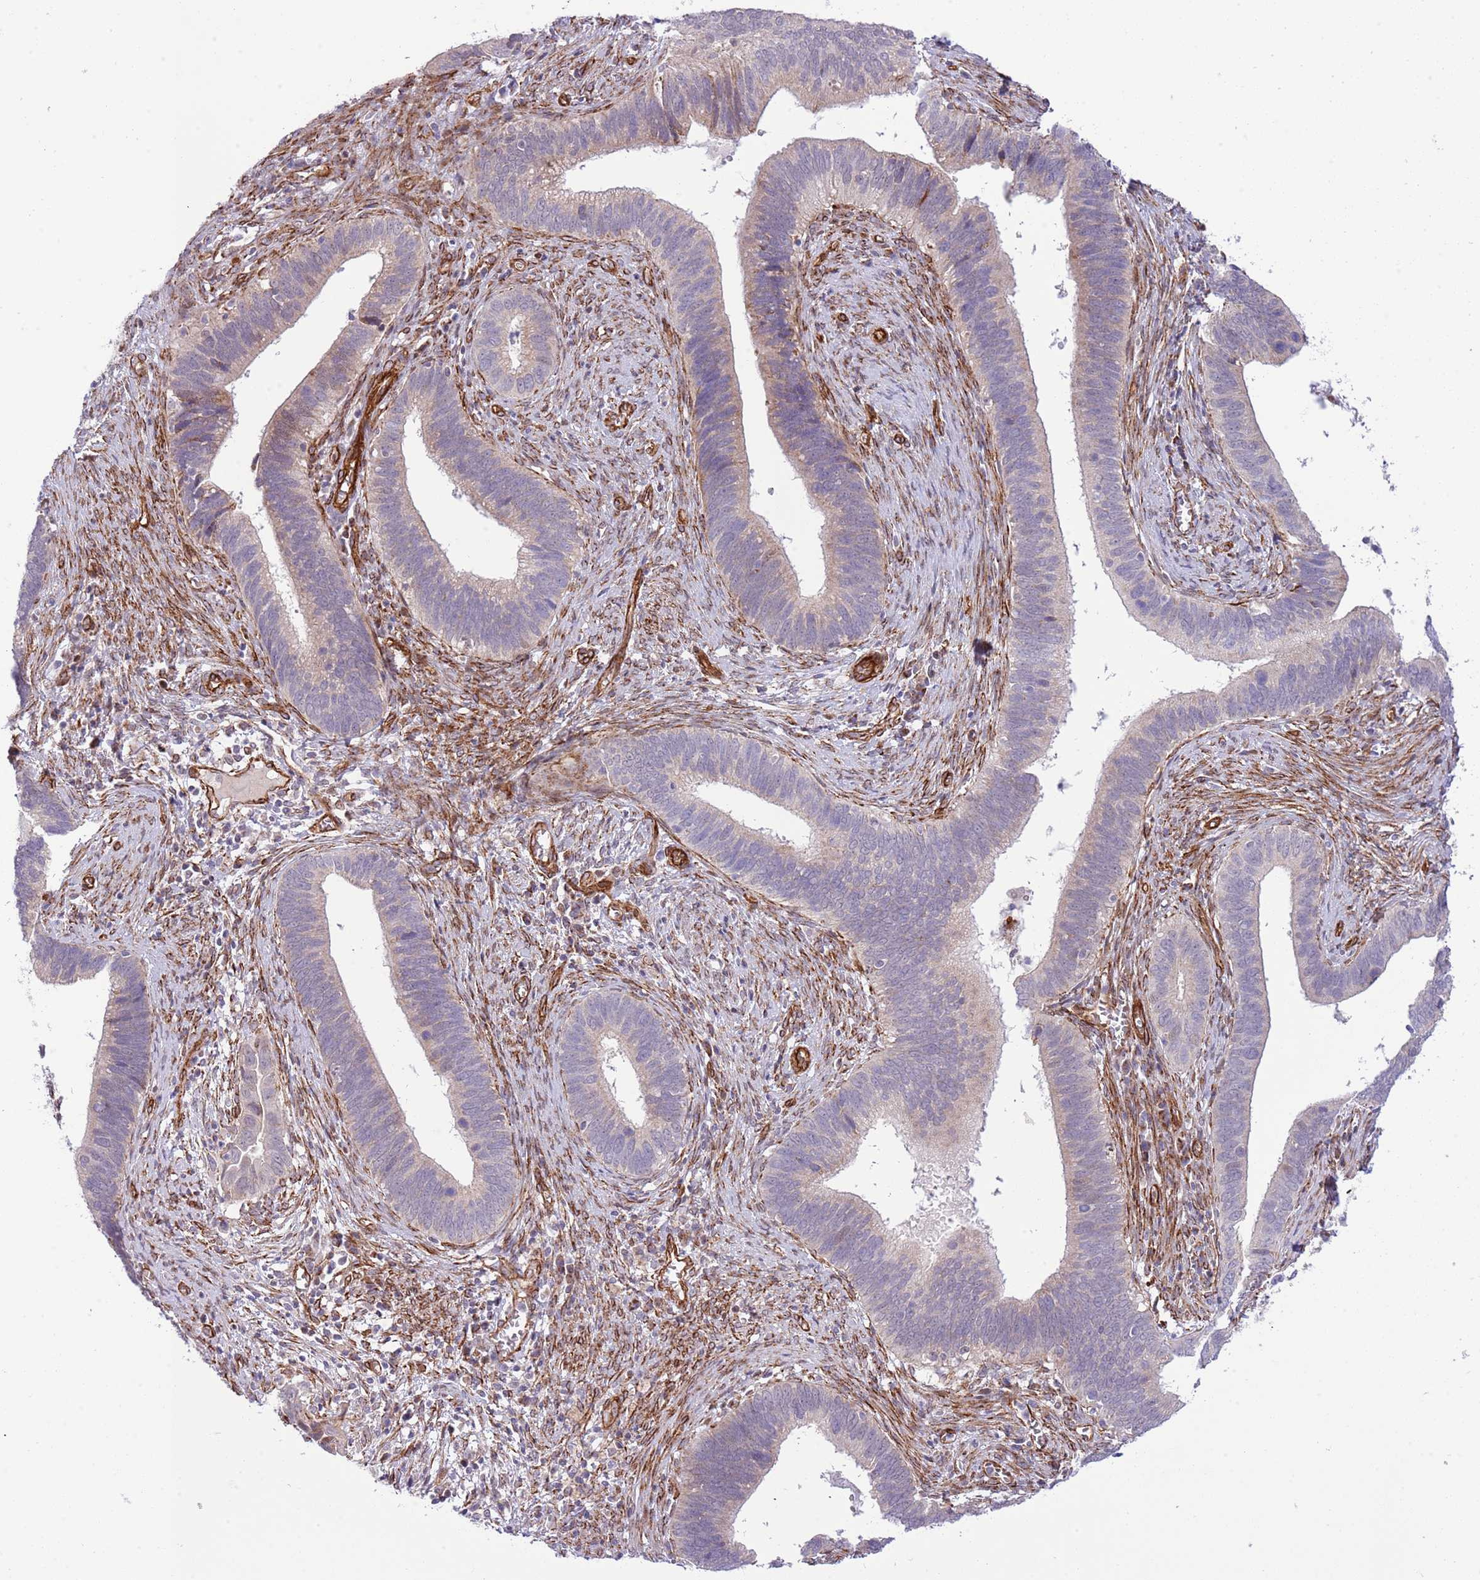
{"staining": {"intensity": "moderate", "quantity": "<25%", "location": "cytoplasmic/membranous"}, "tissue": "cervical cancer", "cell_type": "Tumor cells", "image_type": "cancer", "snomed": [{"axis": "morphology", "description": "Adenocarcinoma, NOS"}, {"axis": "topography", "description": "Cervix"}], "caption": "Immunohistochemical staining of cervical cancer (adenocarcinoma) demonstrates low levels of moderate cytoplasmic/membranous staining in about <25% of tumor cells. (DAB (3,3'-diaminobenzidine) IHC with brightfield microscopy, high magnification).", "gene": "NEK3", "patient": {"sex": "female", "age": 42}}